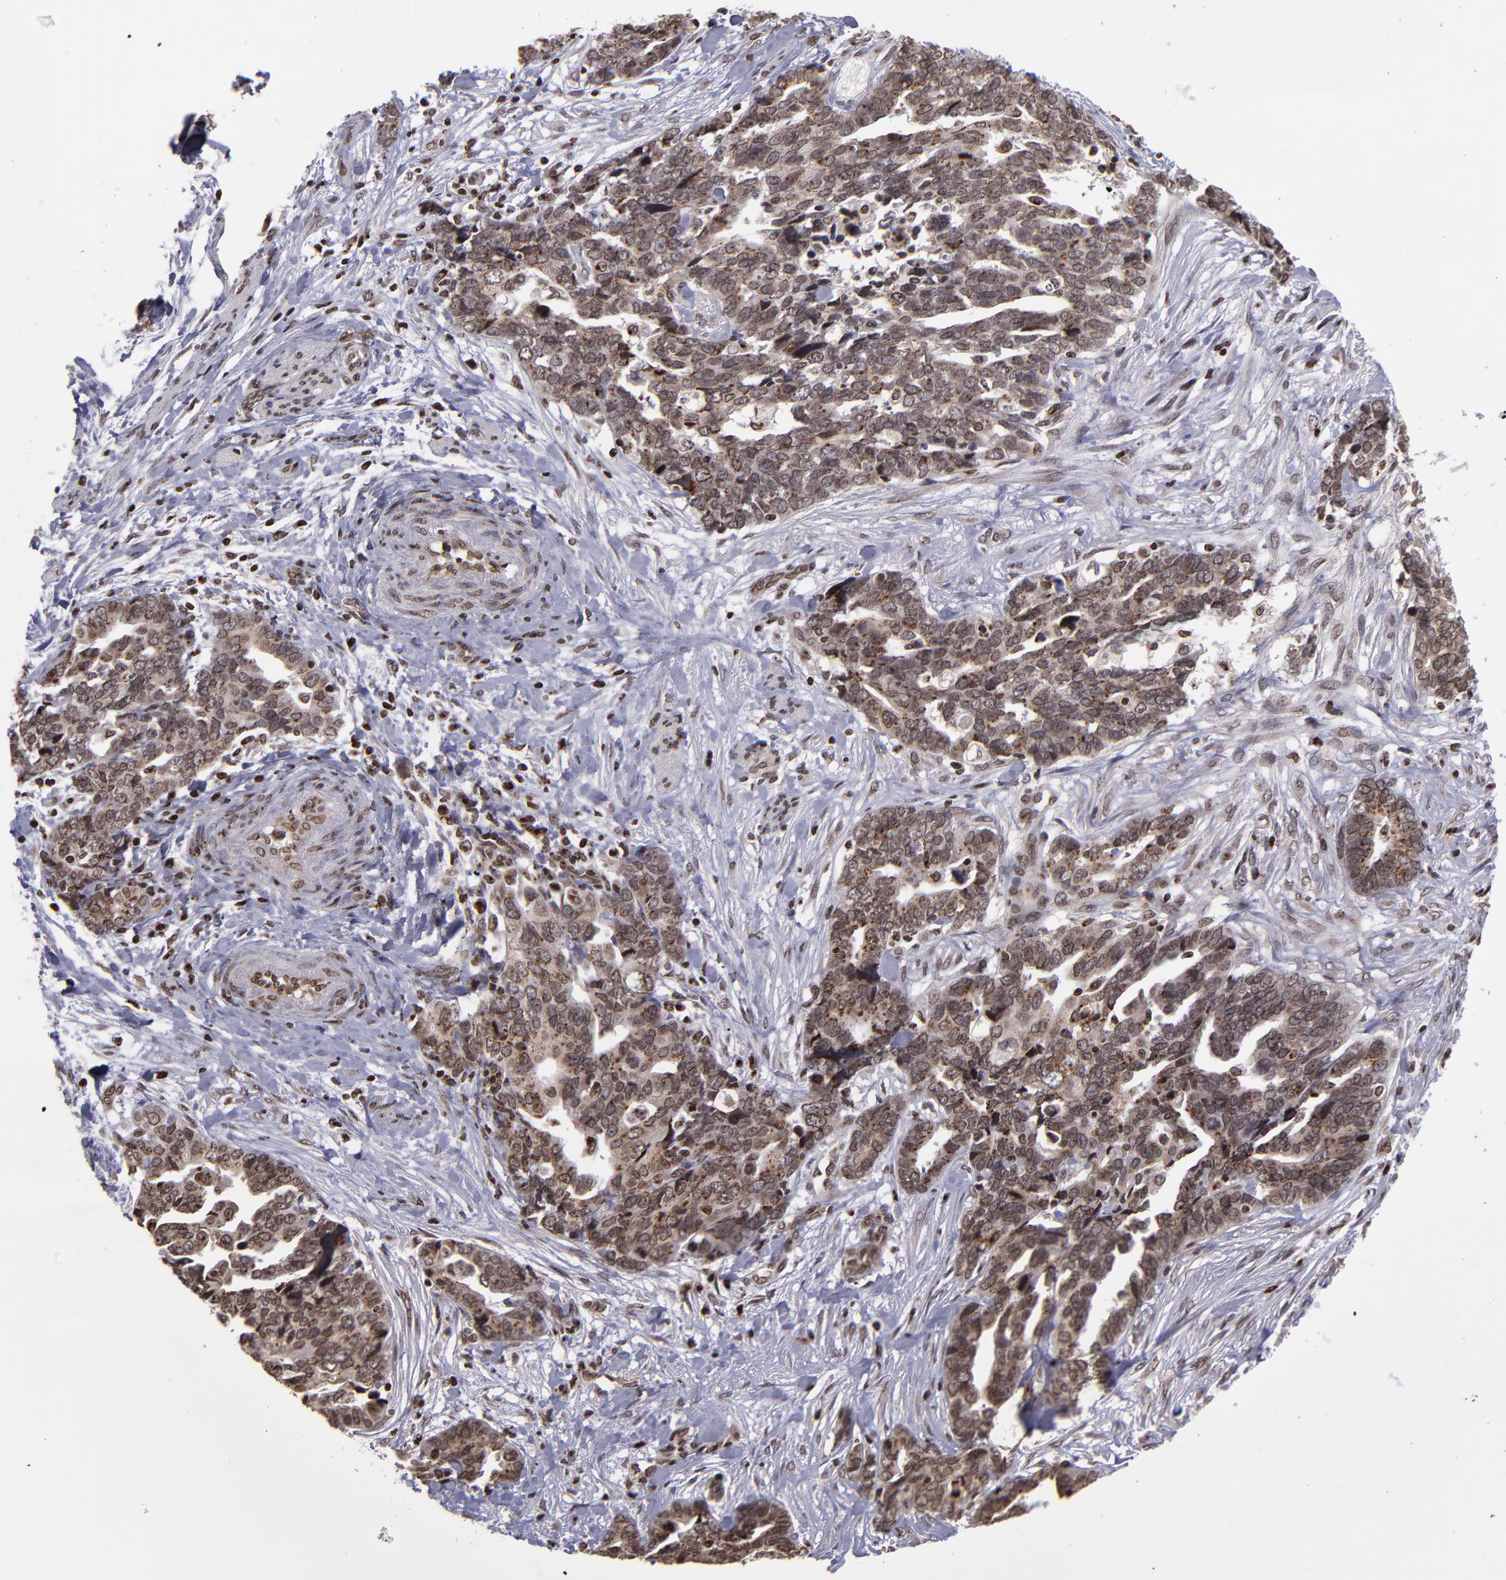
{"staining": {"intensity": "moderate", "quantity": ">75%", "location": "cytoplasmic/membranous,nuclear"}, "tissue": "ovarian cancer", "cell_type": "Tumor cells", "image_type": "cancer", "snomed": [{"axis": "morphology", "description": "Normal tissue, NOS"}, {"axis": "morphology", "description": "Cystadenocarcinoma, serous, NOS"}, {"axis": "topography", "description": "Fallopian tube"}, {"axis": "topography", "description": "Ovary"}], "caption": "A photomicrograph of human ovarian serous cystadenocarcinoma stained for a protein displays moderate cytoplasmic/membranous and nuclear brown staining in tumor cells.", "gene": "CSDC2", "patient": {"sex": "female", "age": 56}}